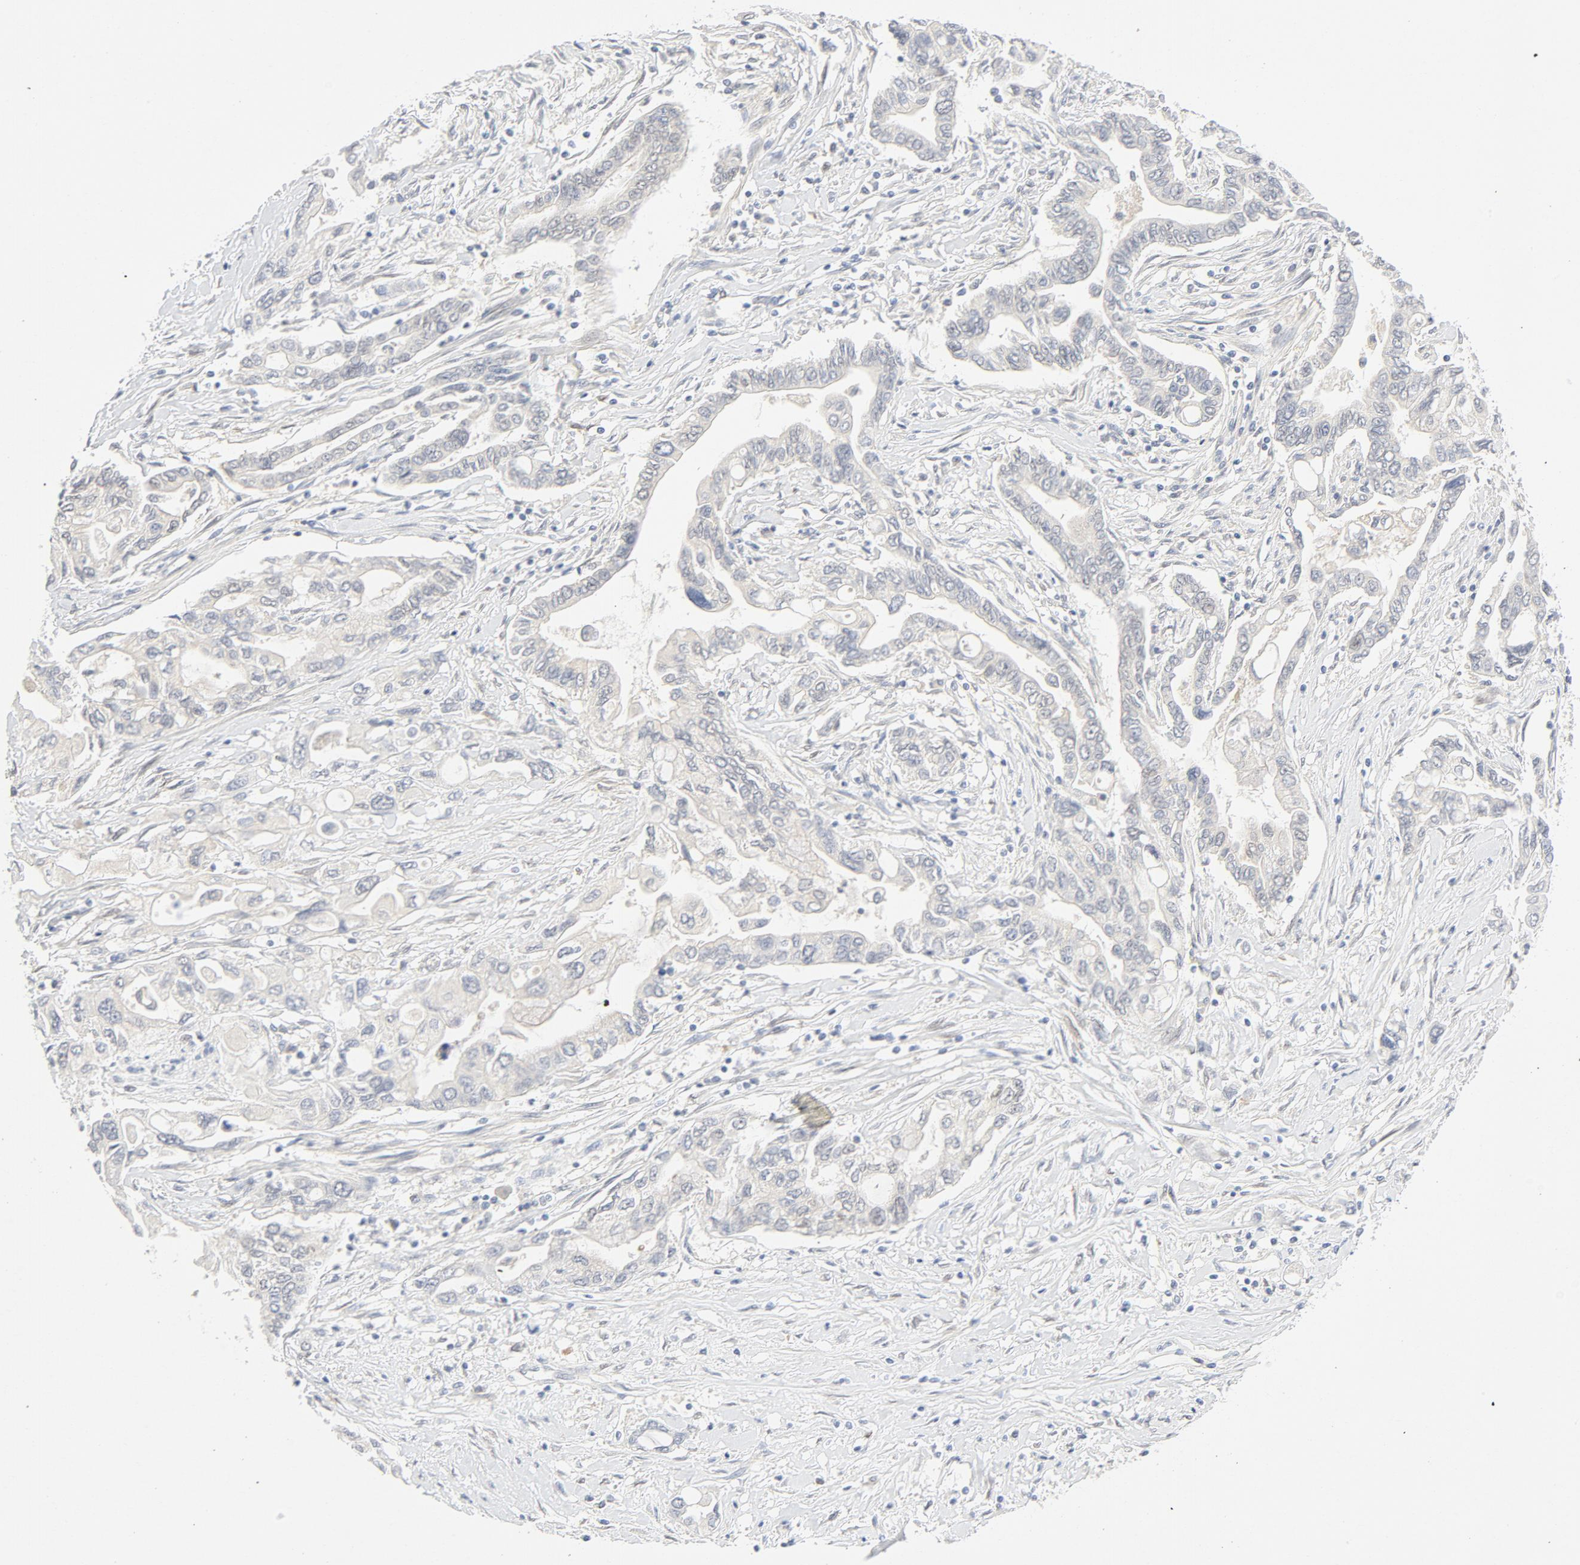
{"staining": {"intensity": "weak", "quantity": "<25%", "location": "cytoplasmic/membranous"}, "tissue": "pancreatic cancer", "cell_type": "Tumor cells", "image_type": "cancer", "snomed": [{"axis": "morphology", "description": "Adenocarcinoma, NOS"}, {"axis": "topography", "description": "Pancreas"}], "caption": "Pancreatic cancer stained for a protein using immunohistochemistry (IHC) reveals no staining tumor cells.", "gene": "PGM1", "patient": {"sex": "female", "age": 57}}